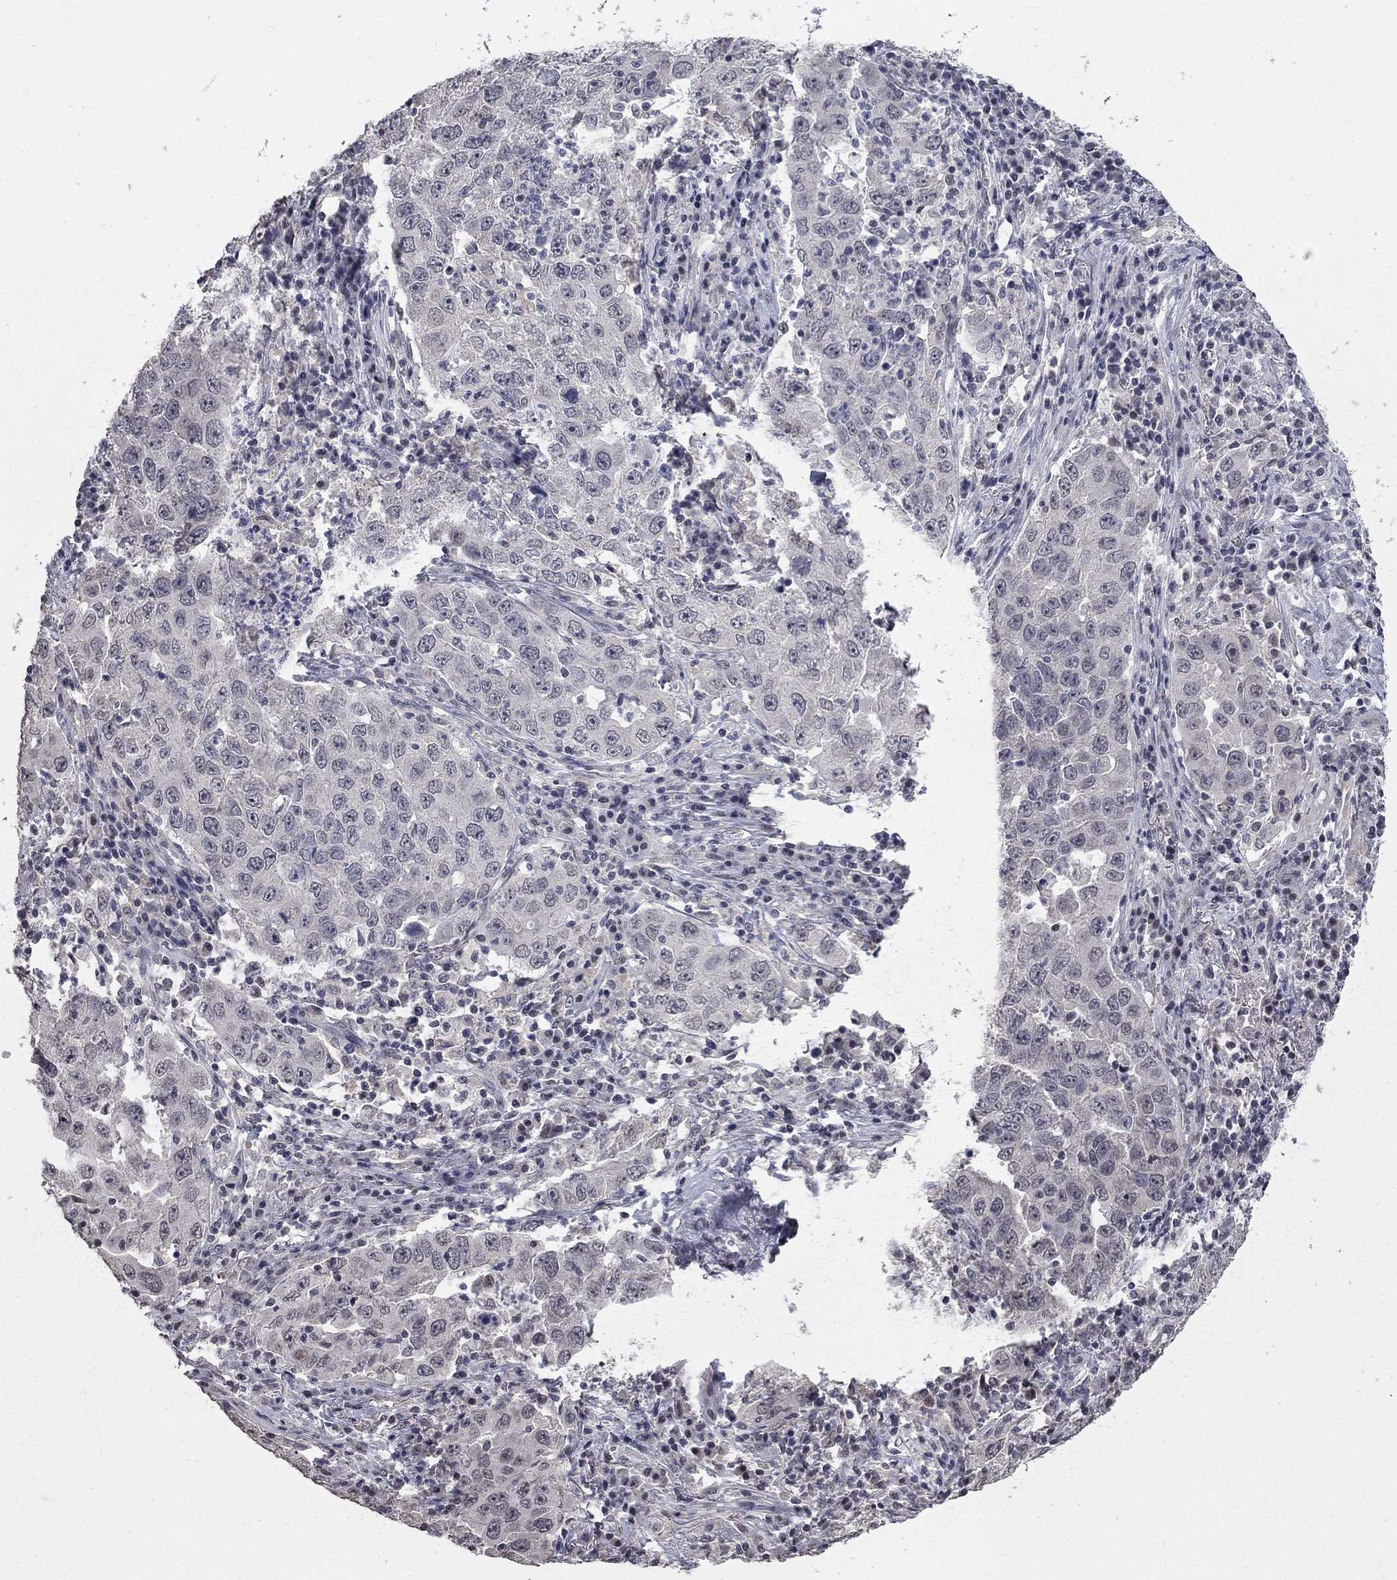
{"staining": {"intensity": "negative", "quantity": "none", "location": "none"}, "tissue": "lung cancer", "cell_type": "Tumor cells", "image_type": "cancer", "snomed": [{"axis": "morphology", "description": "Adenocarcinoma, NOS"}, {"axis": "topography", "description": "Lung"}], "caption": "An image of human lung cancer is negative for staining in tumor cells.", "gene": "SPATA33", "patient": {"sex": "male", "age": 73}}